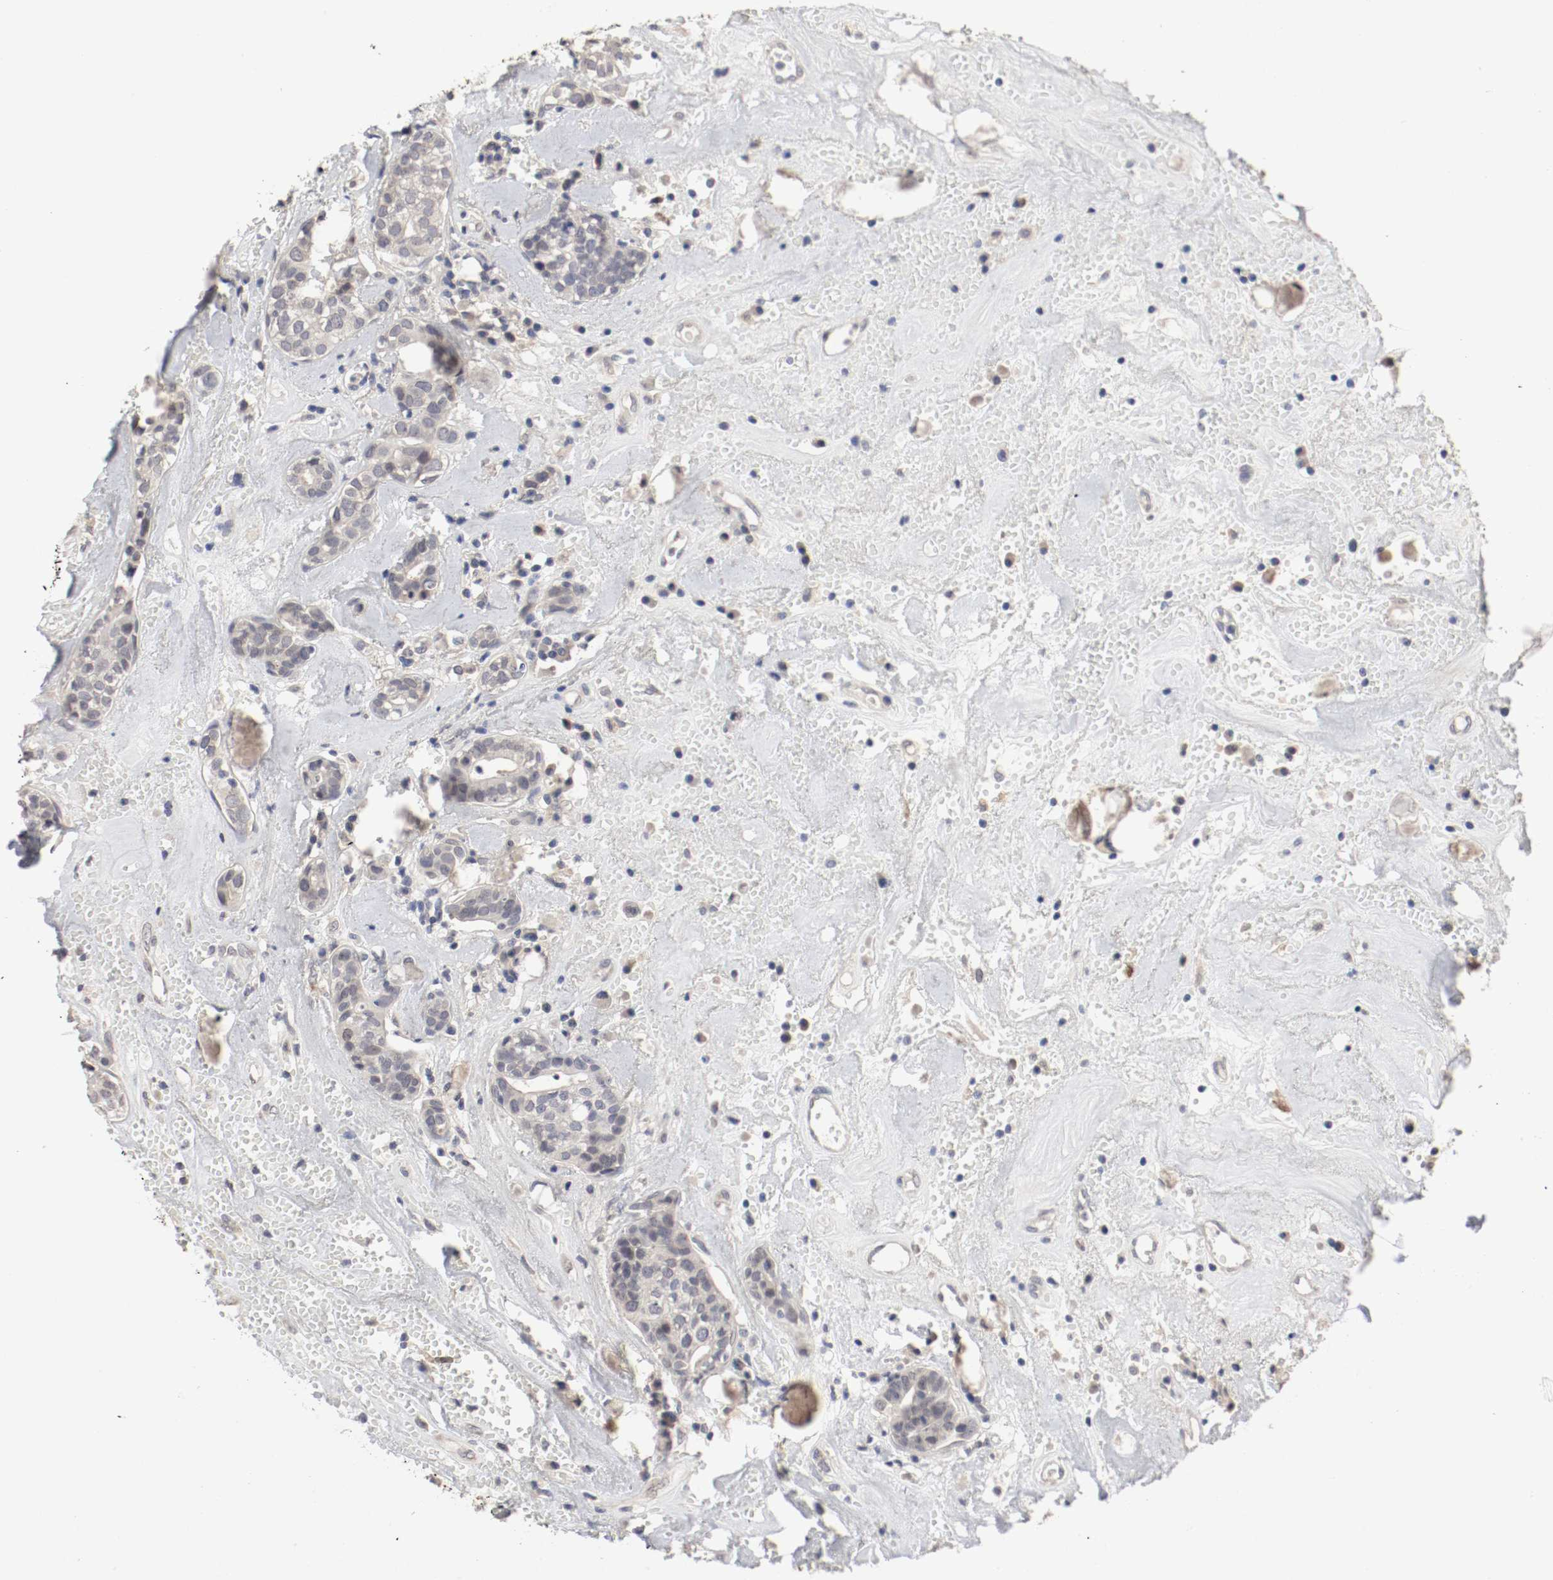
{"staining": {"intensity": "negative", "quantity": "none", "location": "none"}, "tissue": "head and neck cancer", "cell_type": "Tumor cells", "image_type": "cancer", "snomed": [{"axis": "morphology", "description": "Adenocarcinoma, NOS"}, {"axis": "topography", "description": "Salivary gland"}, {"axis": "topography", "description": "Head-Neck"}], "caption": "Immunohistochemistry (IHC) image of human head and neck cancer (adenocarcinoma) stained for a protein (brown), which exhibits no positivity in tumor cells.", "gene": "CEBPE", "patient": {"sex": "female", "age": 65}}